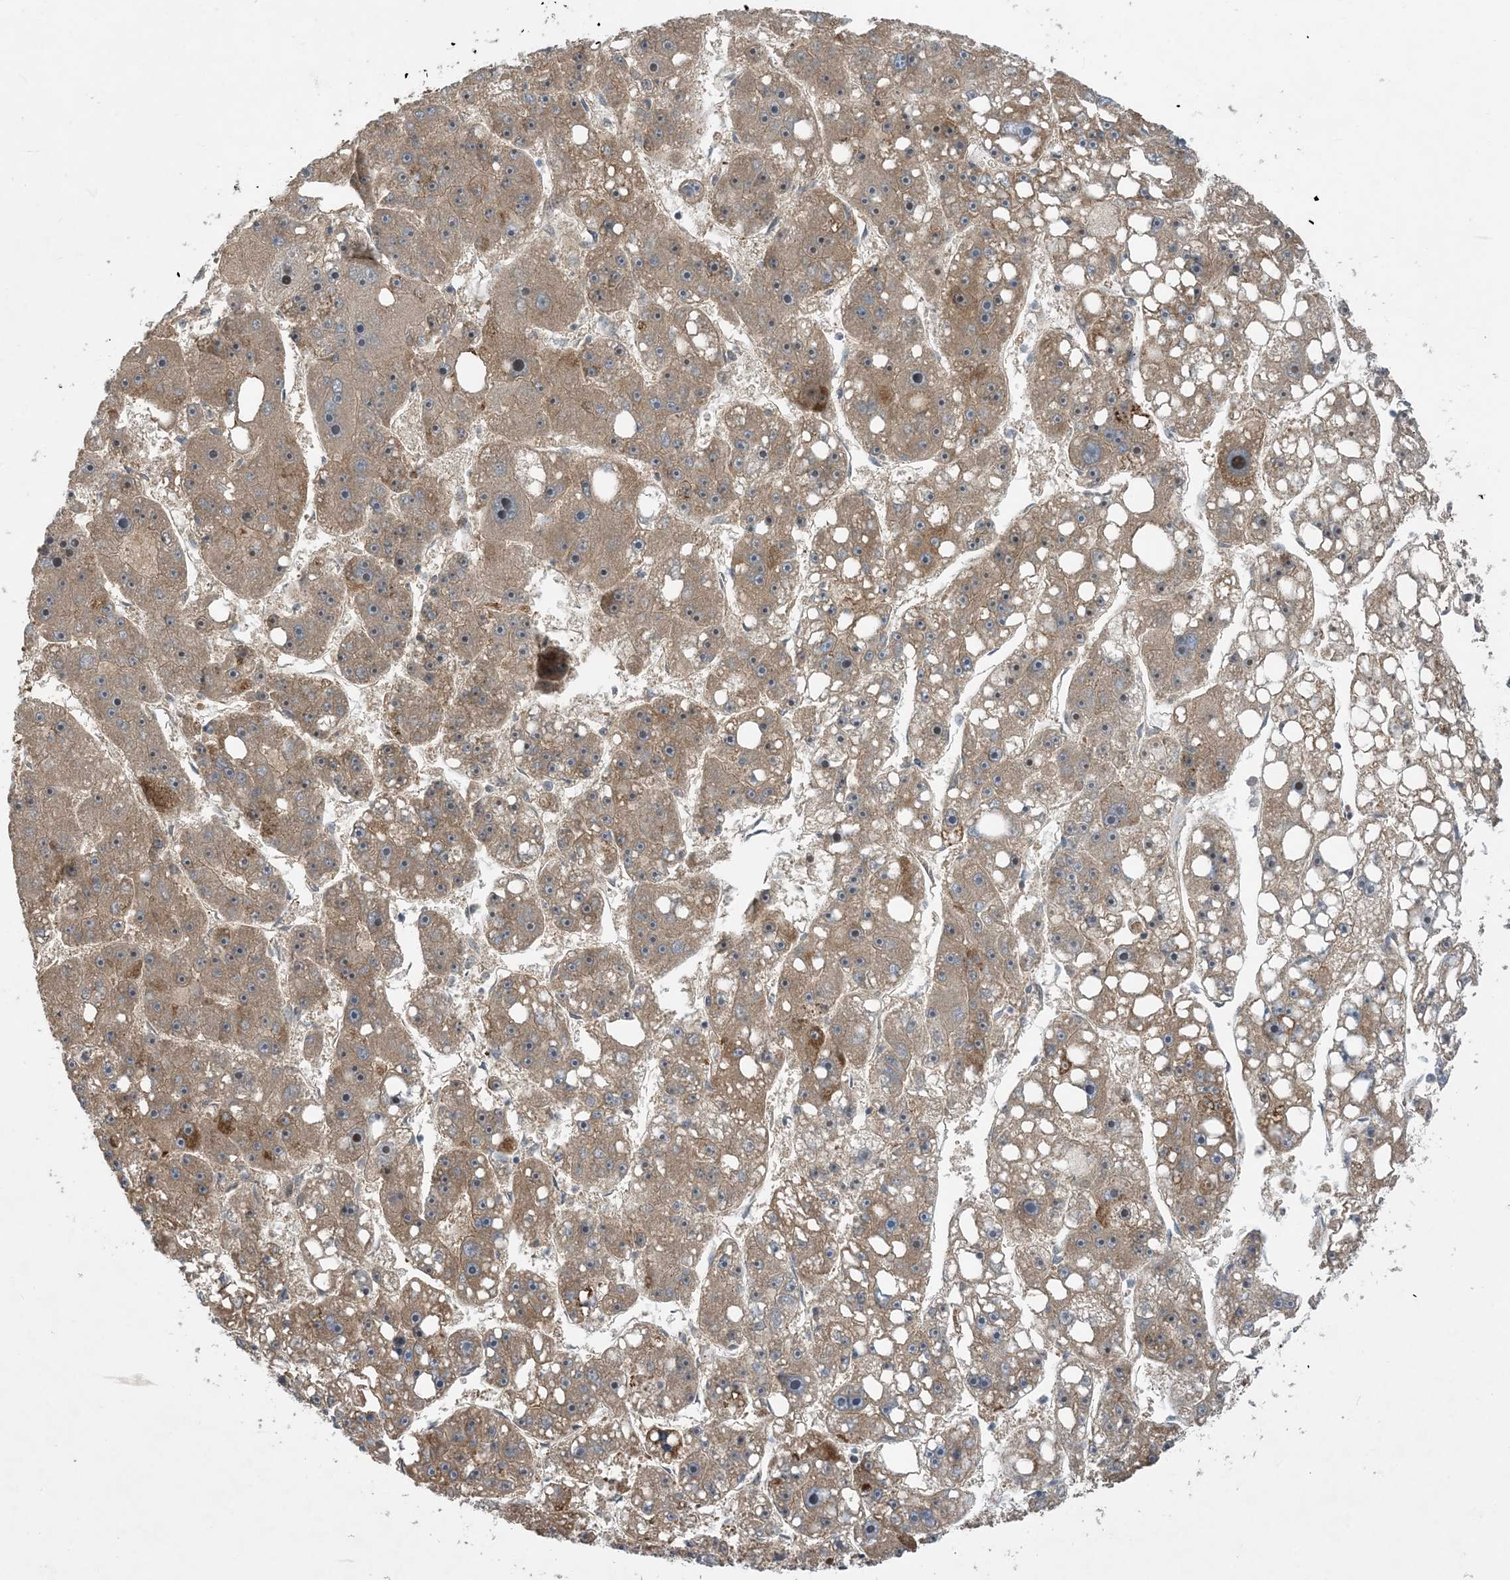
{"staining": {"intensity": "moderate", "quantity": "25%-75%", "location": "cytoplasmic/membranous"}, "tissue": "liver cancer", "cell_type": "Tumor cells", "image_type": "cancer", "snomed": [{"axis": "morphology", "description": "Carcinoma, Hepatocellular, NOS"}, {"axis": "topography", "description": "Liver"}], "caption": "Immunohistochemistry (IHC) histopathology image of neoplastic tissue: human liver hepatocellular carcinoma stained using immunohistochemistry reveals medium levels of moderate protein expression localized specifically in the cytoplasmic/membranous of tumor cells, appearing as a cytoplasmic/membranous brown color.", "gene": "HEMK1", "patient": {"sex": "female", "age": 61}}